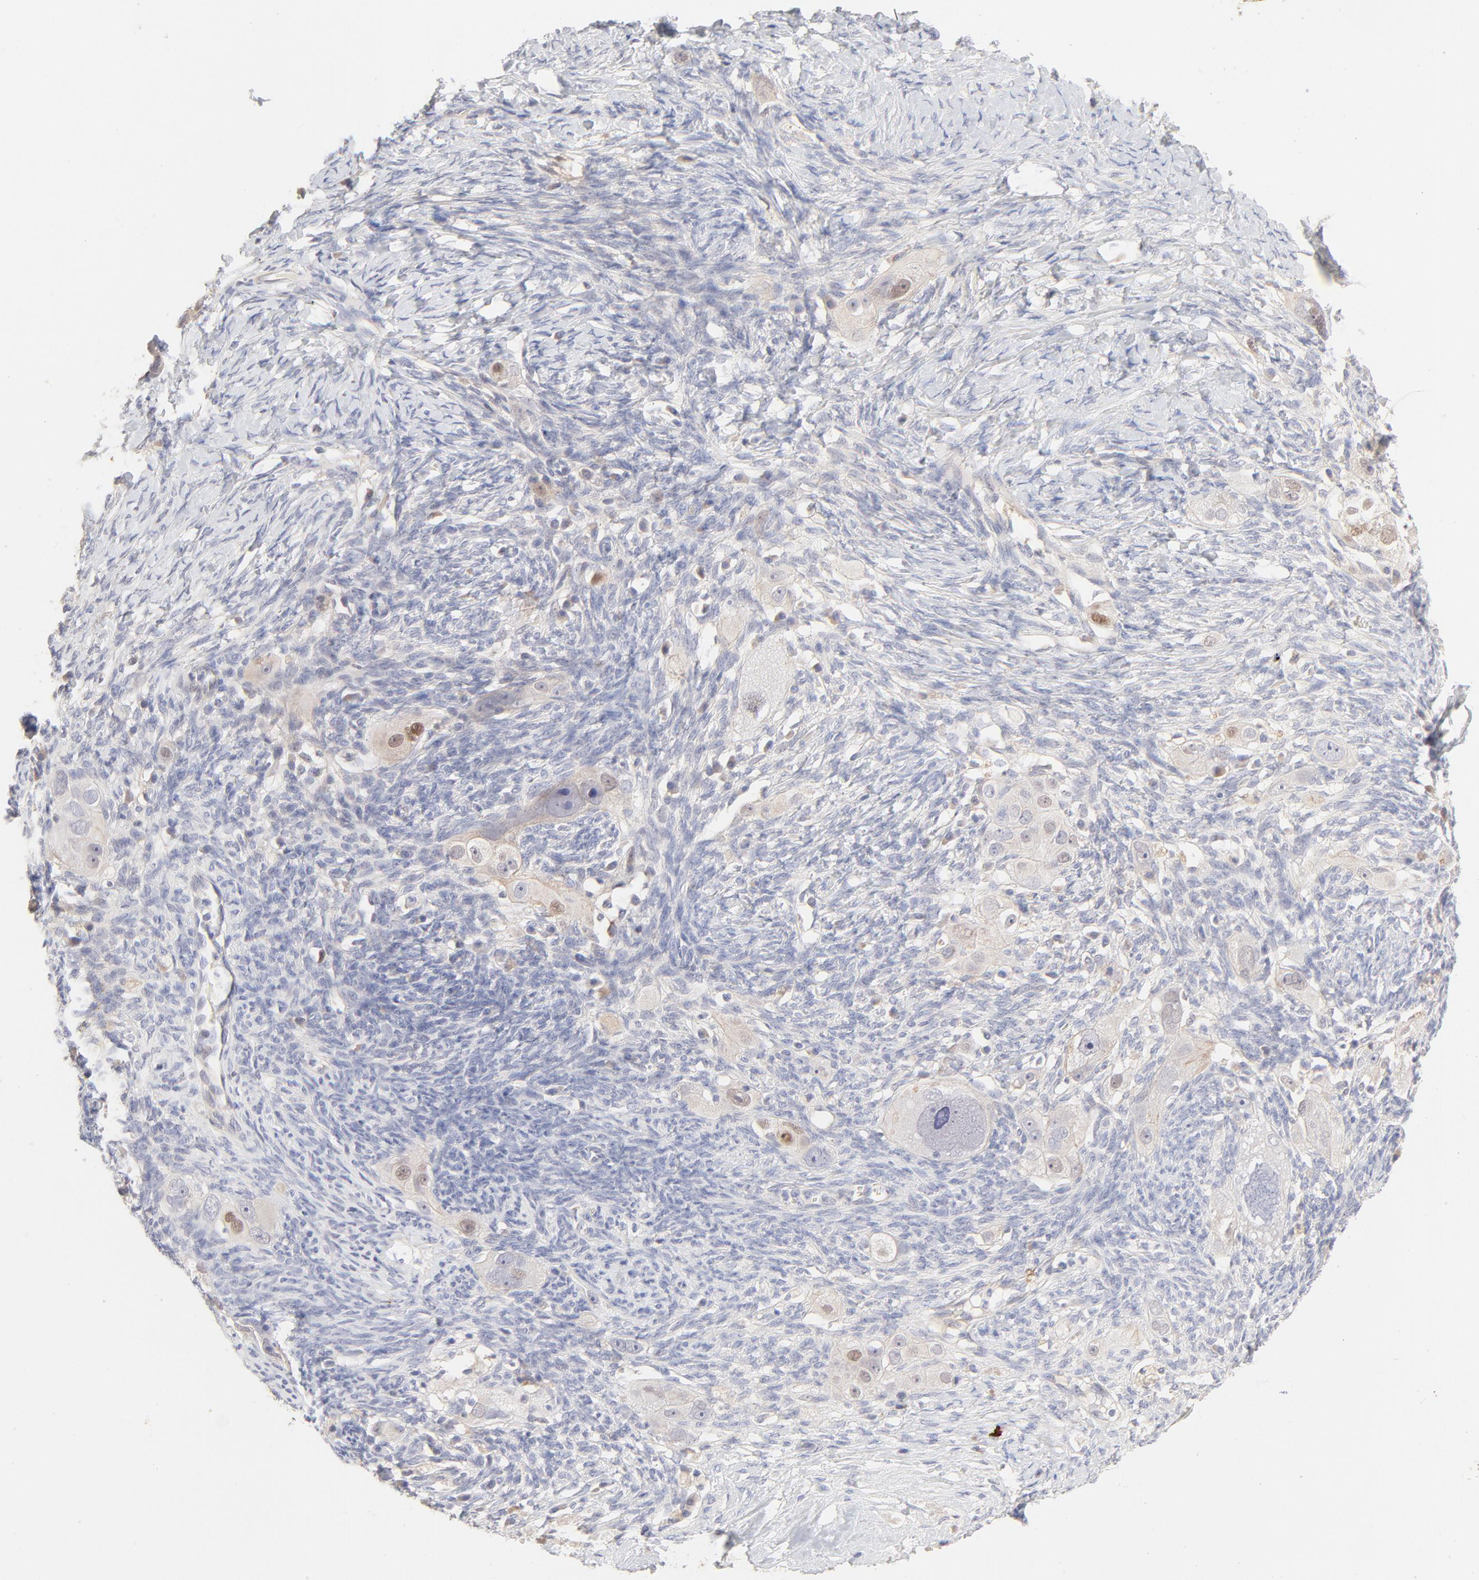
{"staining": {"intensity": "weak", "quantity": "25%-75%", "location": "nuclear"}, "tissue": "ovarian cancer", "cell_type": "Tumor cells", "image_type": "cancer", "snomed": [{"axis": "morphology", "description": "Normal tissue, NOS"}, {"axis": "morphology", "description": "Cystadenocarcinoma, serous, NOS"}, {"axis": "topography", "description": "Ovary"}], "caption": "Serous cystadenocarcinoma (ovarian) was stained to show a protein in brown. There is low levels of weak nuclear positivity in about 25%-75% of tumor cells. (brown staining indicates protein expression, while blue staining denotes nuclei).", "gene": "ELF3", "patient": {"sex": "female", "age": 62}}